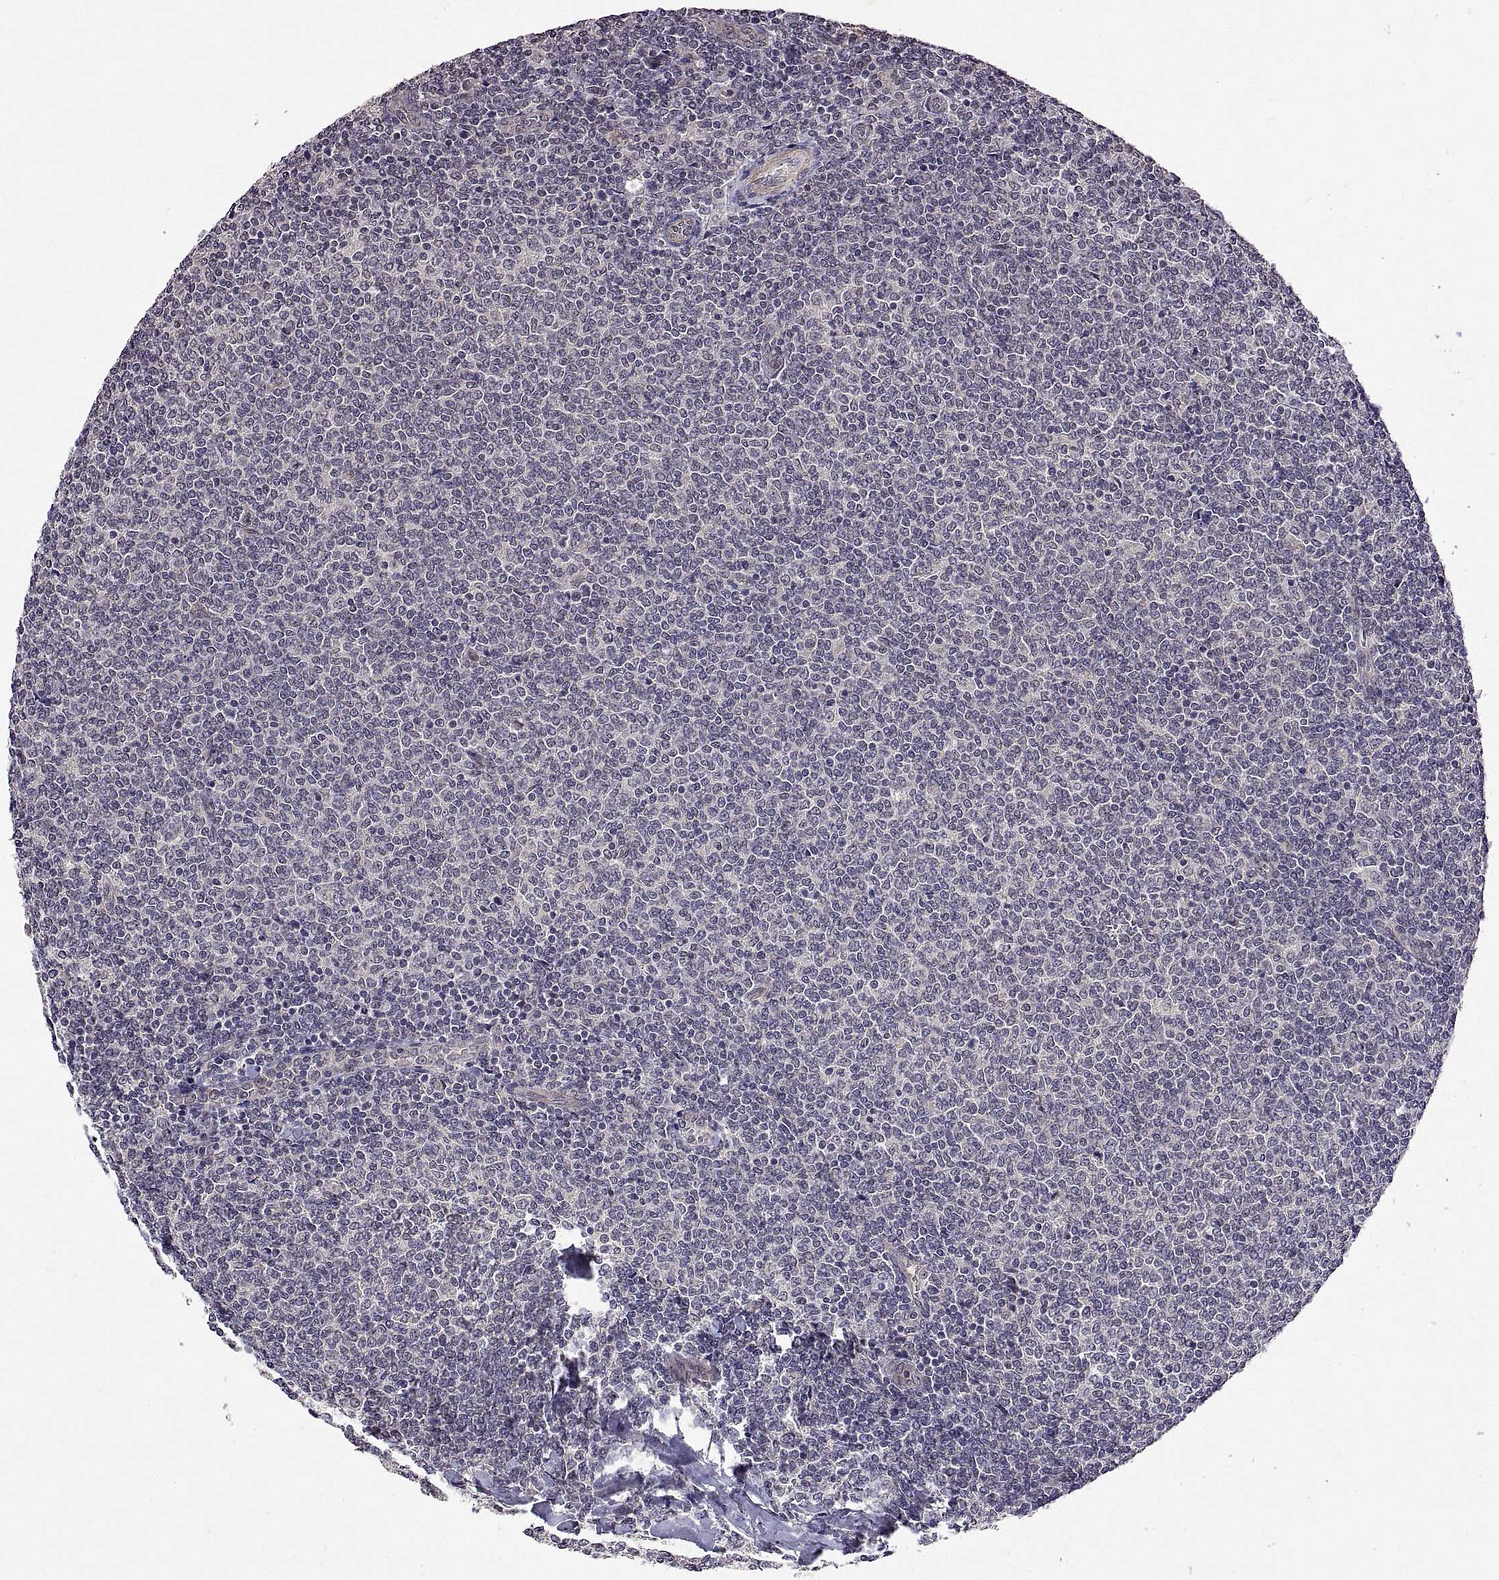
{"staining": {"intensity": "negative", "quantity": "none", "location": "none"}, "tissue": "lymphoma", "cell_type": "Tumor cells", "image_type": "cancer", "snomed": [{"axis": "morphology", "description": "Malignant lymphoma, non-Hodgkin's type, Low grade"}, {"axis": "topography", "description": "Lymph node"}], "caption": "A micrograph of human lymphoma is negative for staining in tumor cells.", "gene": "LAMA1", "patient": {"sex": "male", "age": 52}}